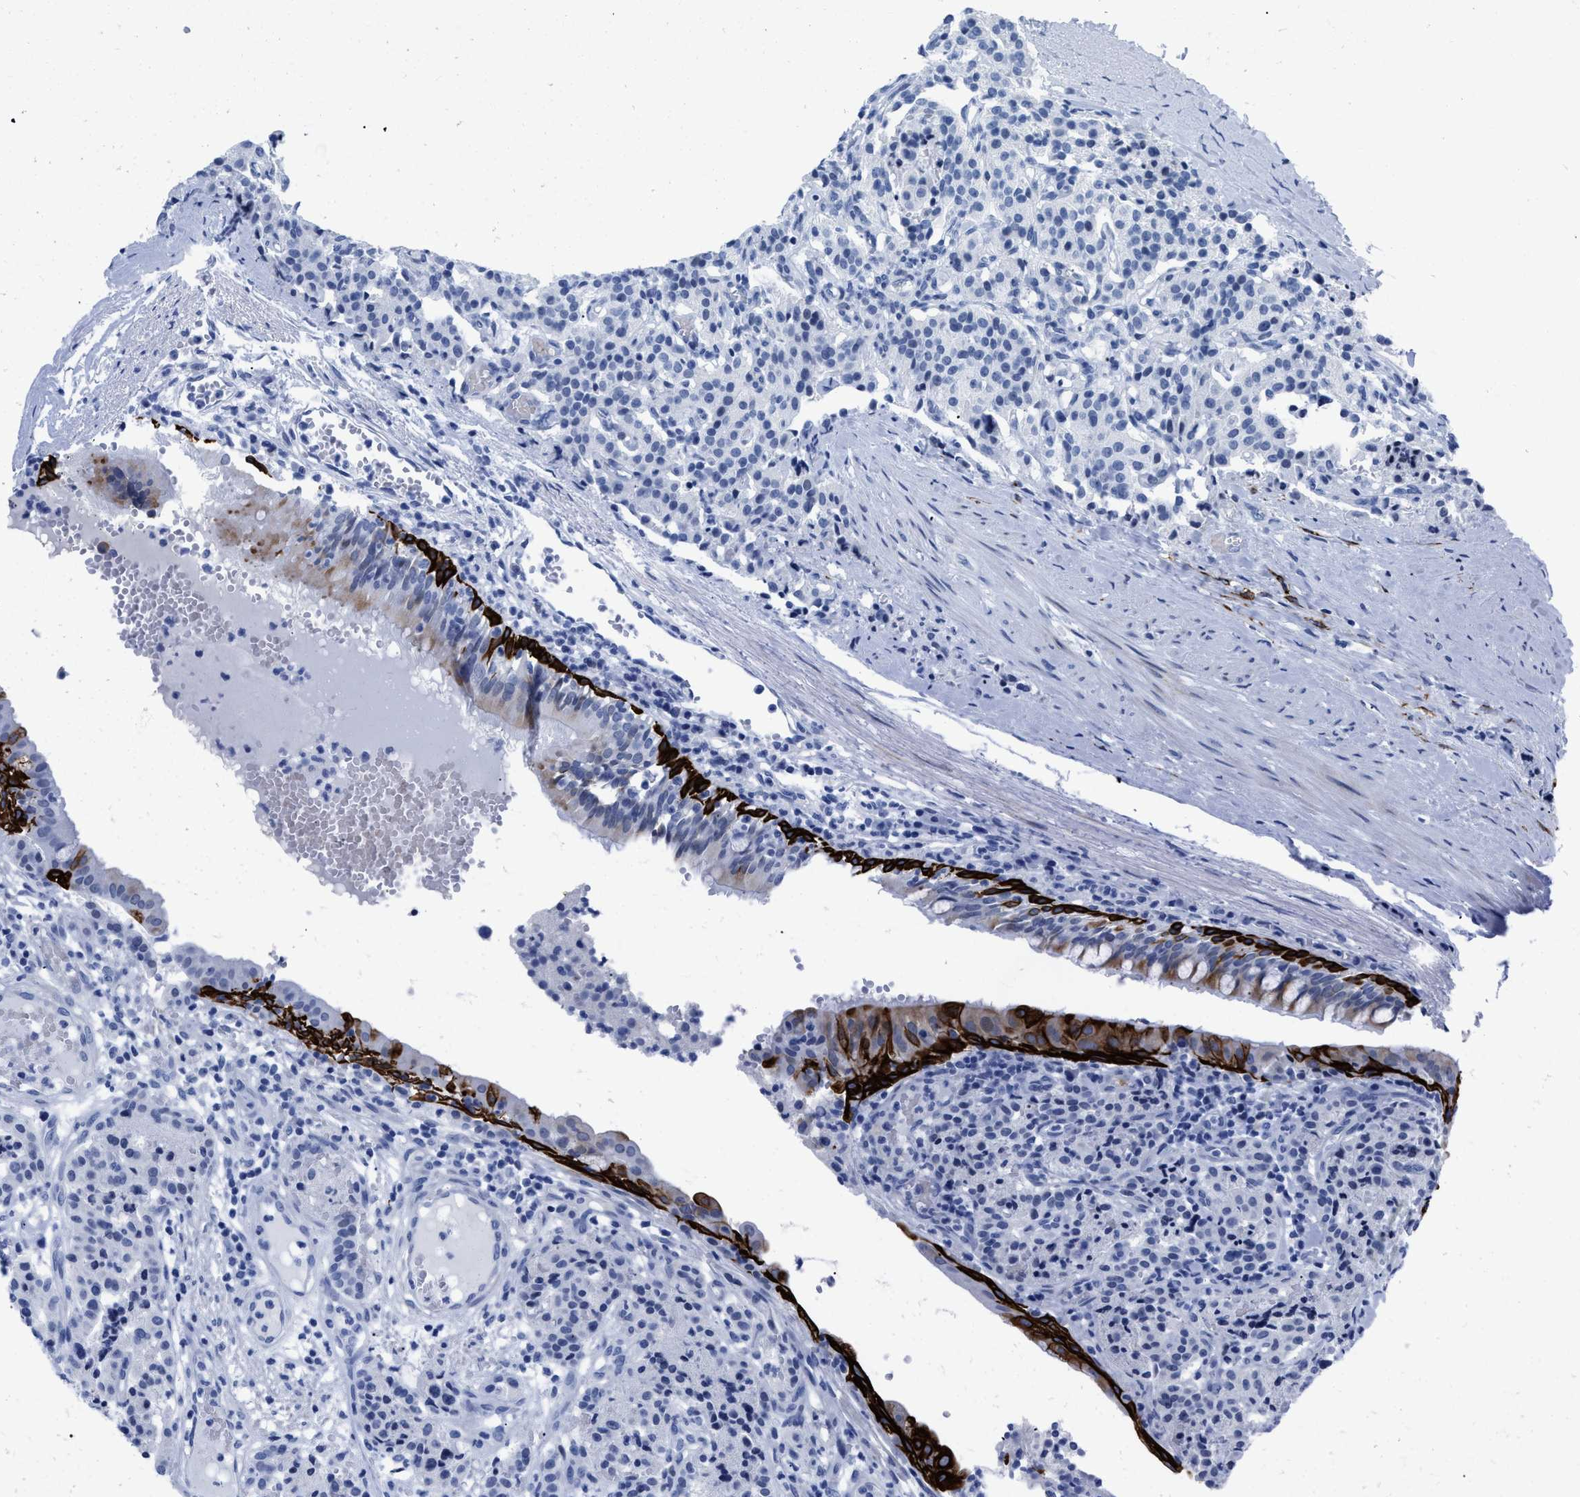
{"staining": {"intensity": "negative", "quantity": "none", "location": "none"}, "tissue": "carcinoid", "cell_type": "Tumor cells", "image_type": "cancer", "snomed": [{"axis": "morphology", "description": "Carcinoid, malignant, NOS"}, {"axis": "topography", "description": "Lung"}], "caption": "Tumor cells are negative for brown protein staining in malignant carcinoid. The staining is performed using DAB brown chromogen with nuclei counter-stained in using hematoxylin.", "gene": "DUSP26", "patient": {"sex": "male", "age": 30}}